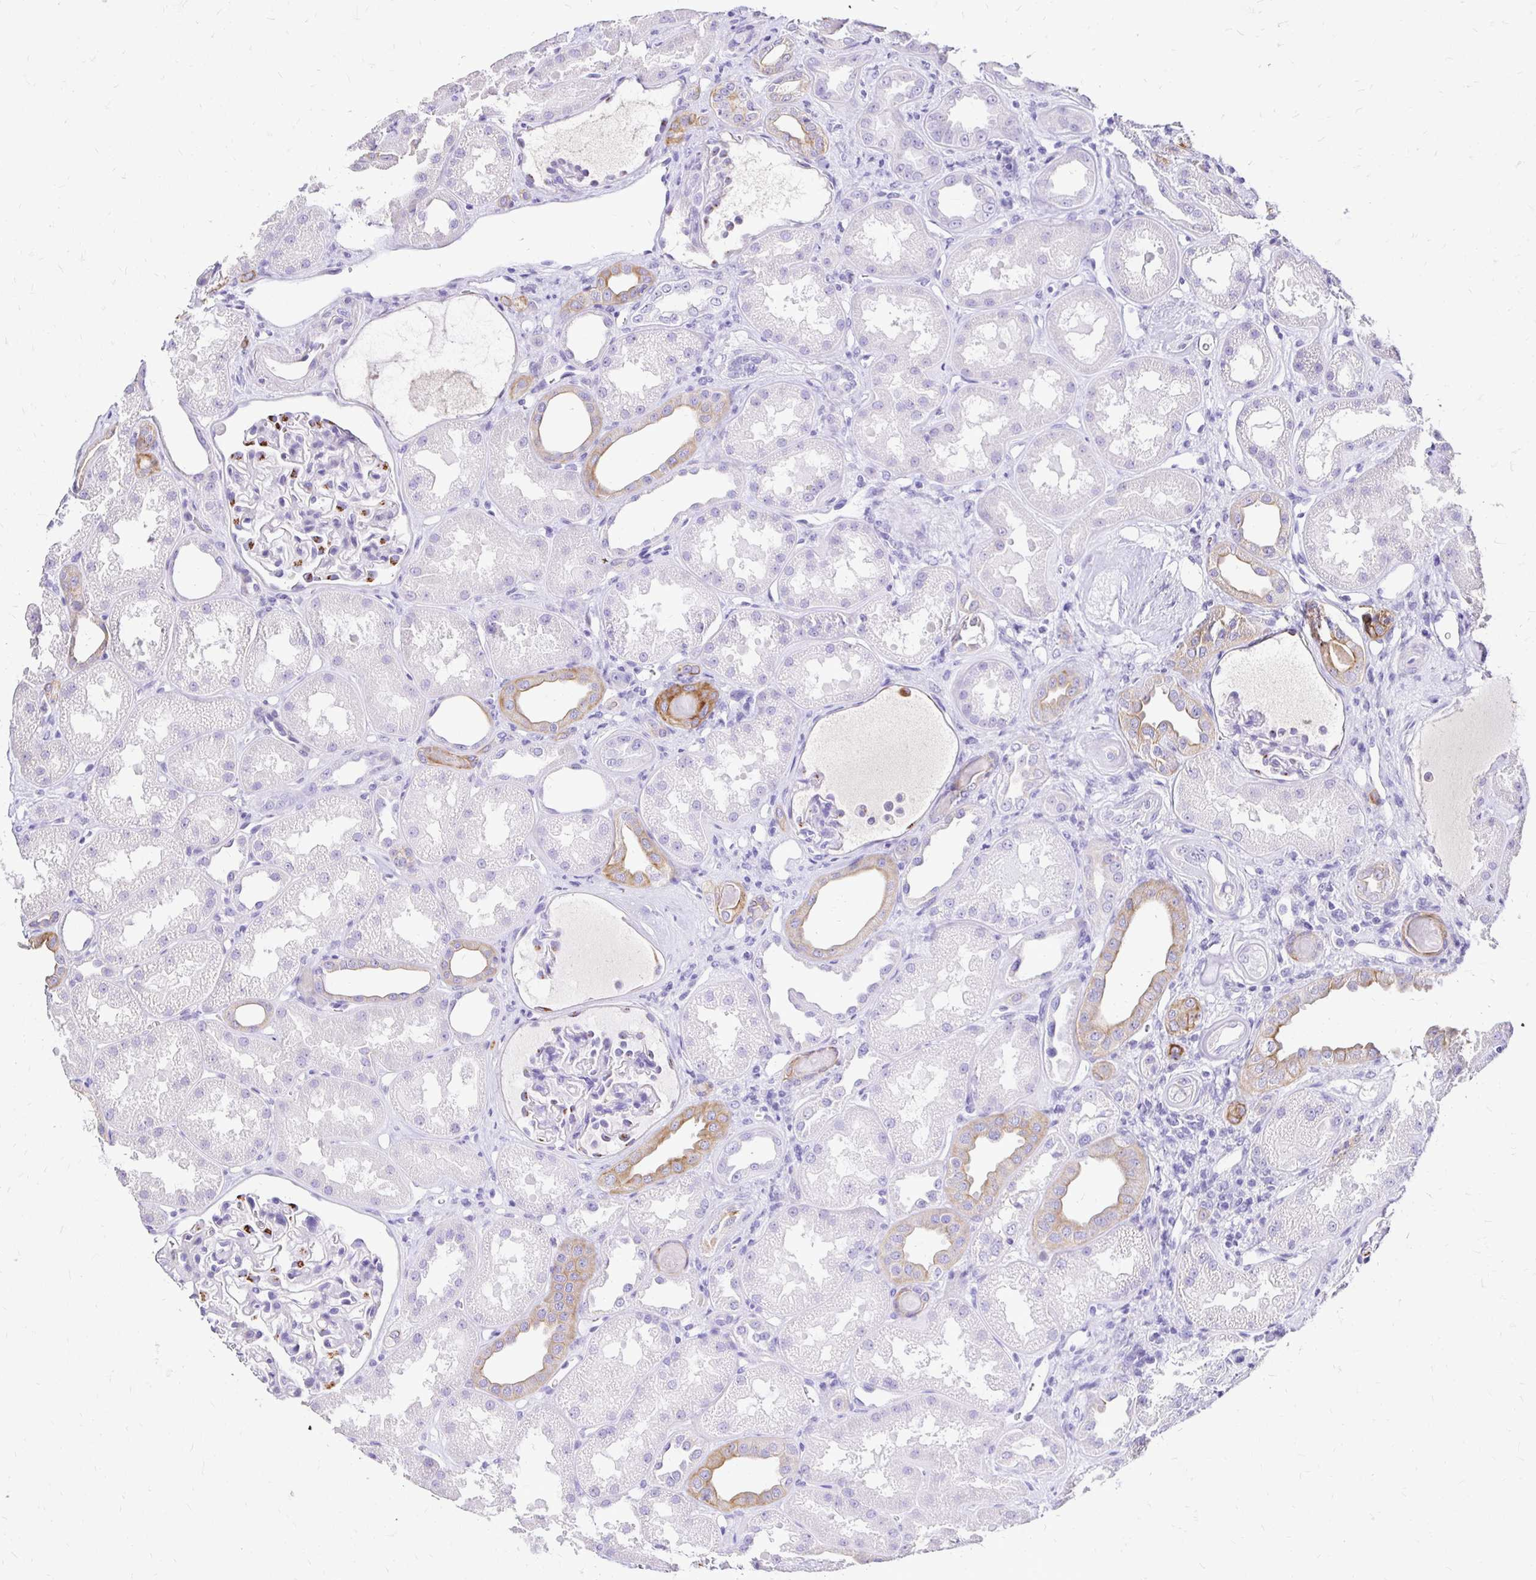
{"staining": {"intensity": "moderate", "quantity": "<25%", "location": "cytoplasmic/membranous"}, "tissue": "kidney", "cell_type": "Cells in glomeruli", "image_type": "normal", "snomed": [{"axis": "morphology", "description": "Normal tissue, NOS"}, {"axis": "topography", "description": "Kidney"}], "caption": "Cells in glomeruli demonstrate moderate cytoplasmic/membranous expression in approximately <25% of cells in benign kidney.", "gene": "TAF1D", "patient": {"sex": "male", "age": 61}}